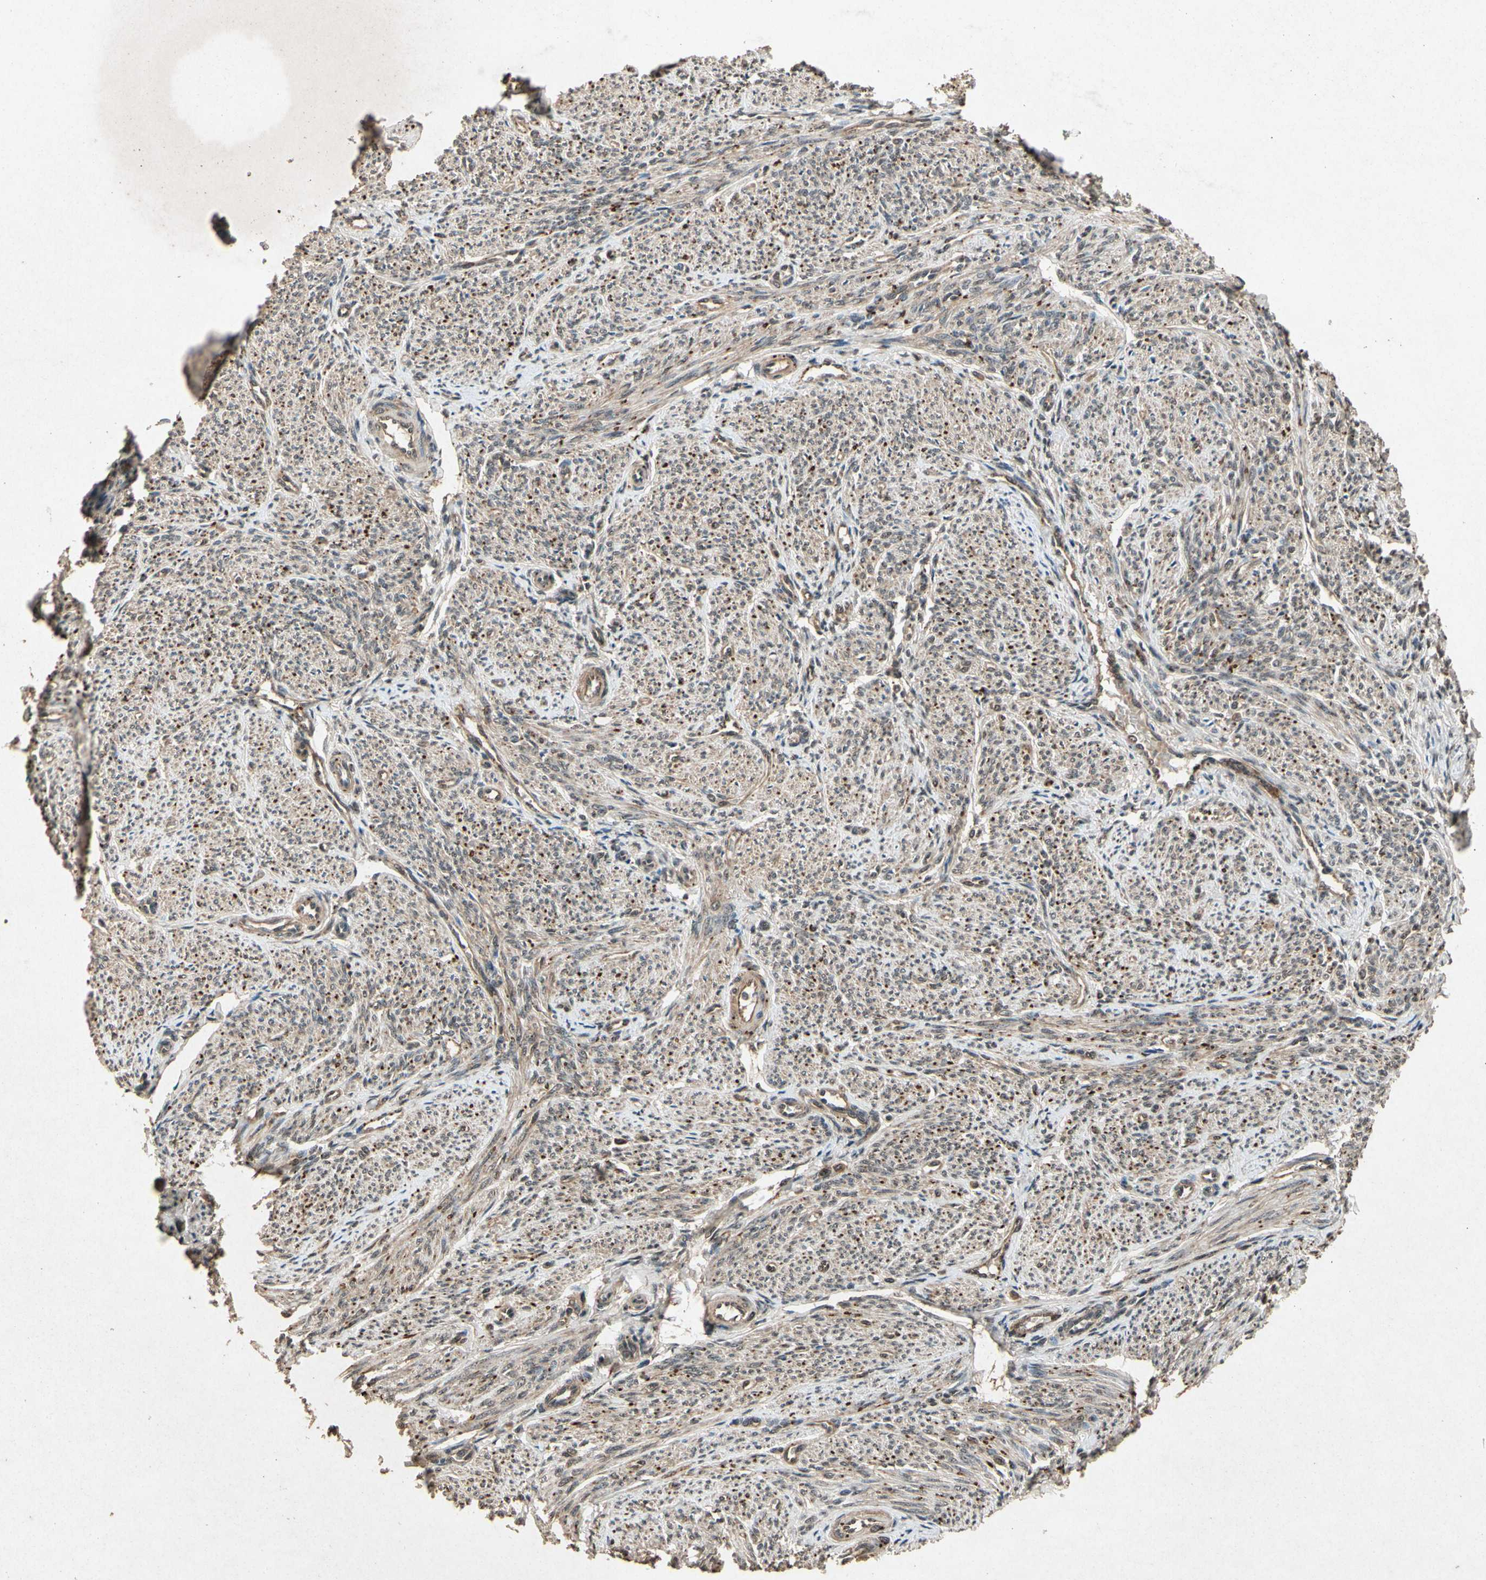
{"staining": {"intensity": "moderate", "quantity": ">75%", "location": "cytoplasmic/membranous,nuclear"}, "tissue": "smooth muscle", "cell_type": "Smooth muscle cells", "image_type": "normal", "snomed": [{"axis": "morphology", "description": "Normal tissue, NOS"}, {"axis": "topography", "description": "Smooth muscle"}], "caption": "Immunohistochemical staining of benign human smooth muscle demonstrates medium levels of moderate cytoplasmic/membranous,nuclear expression in approximately >75% of smooth muscle cells.", "gene": "PML", "patient": {"sex": "female", "age": 65}}